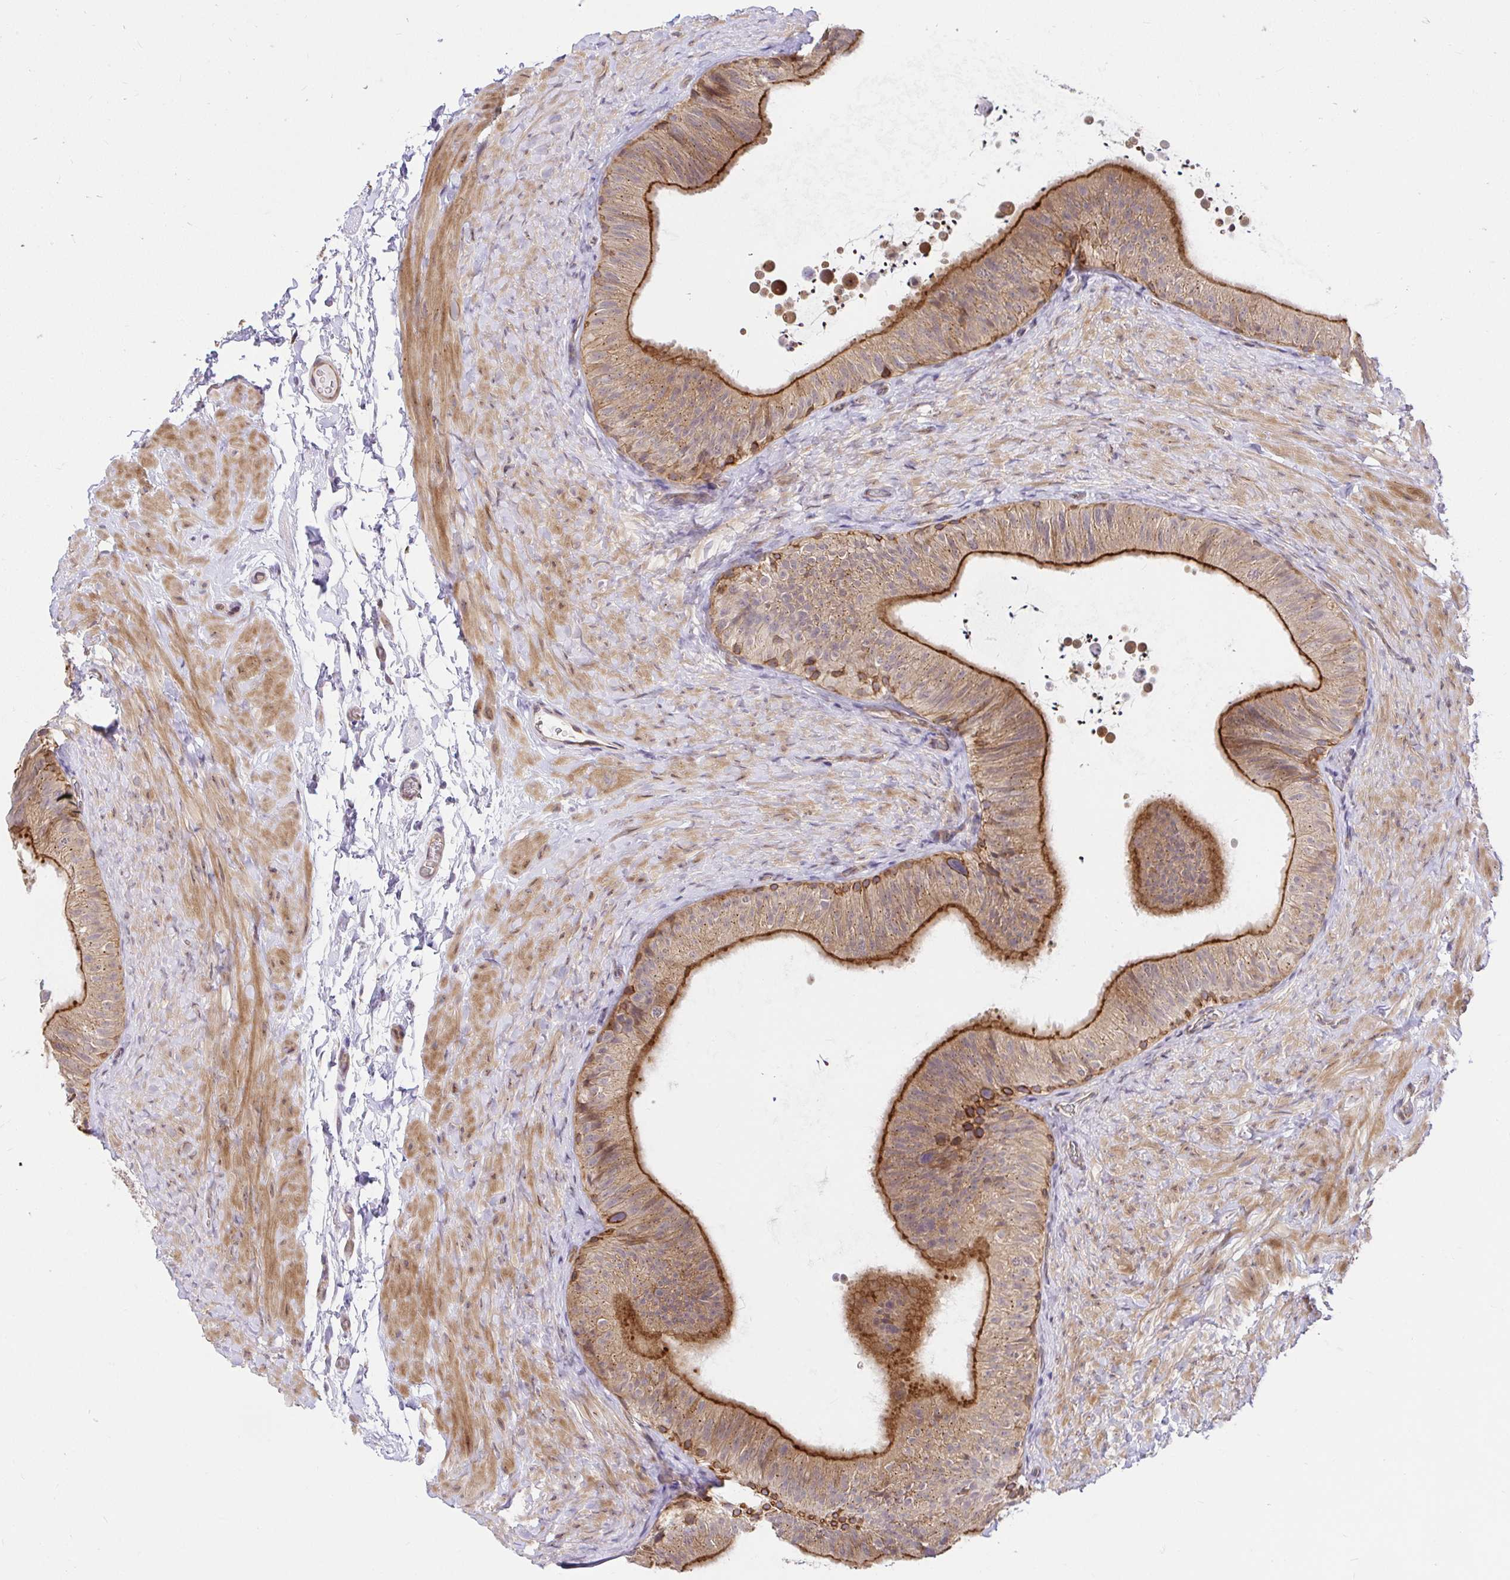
{"staining": {"intensity": "moderate", "quantity": ">75%", "location": "cytoplasmic/membranous"}, "tissue": "epididymis", "cell_type": "Glandular cells", "image_type": "normal", "snomed": [{"axis": "morphology", "description": "Normal tissue, NOS"}, {"axis": "topography", "description": "Epididymis, spermatic cord, NOS"}, {"axis": "topography", "description": "Epididymis"}], "caption": "Human epididymis stained with a brown dye displays moderate cytoplasmic/membranous positive positivity in approximately >75% of glandular cells.", "gene": "TRIM55", "patient": {"sex": "male", "age": 31}}